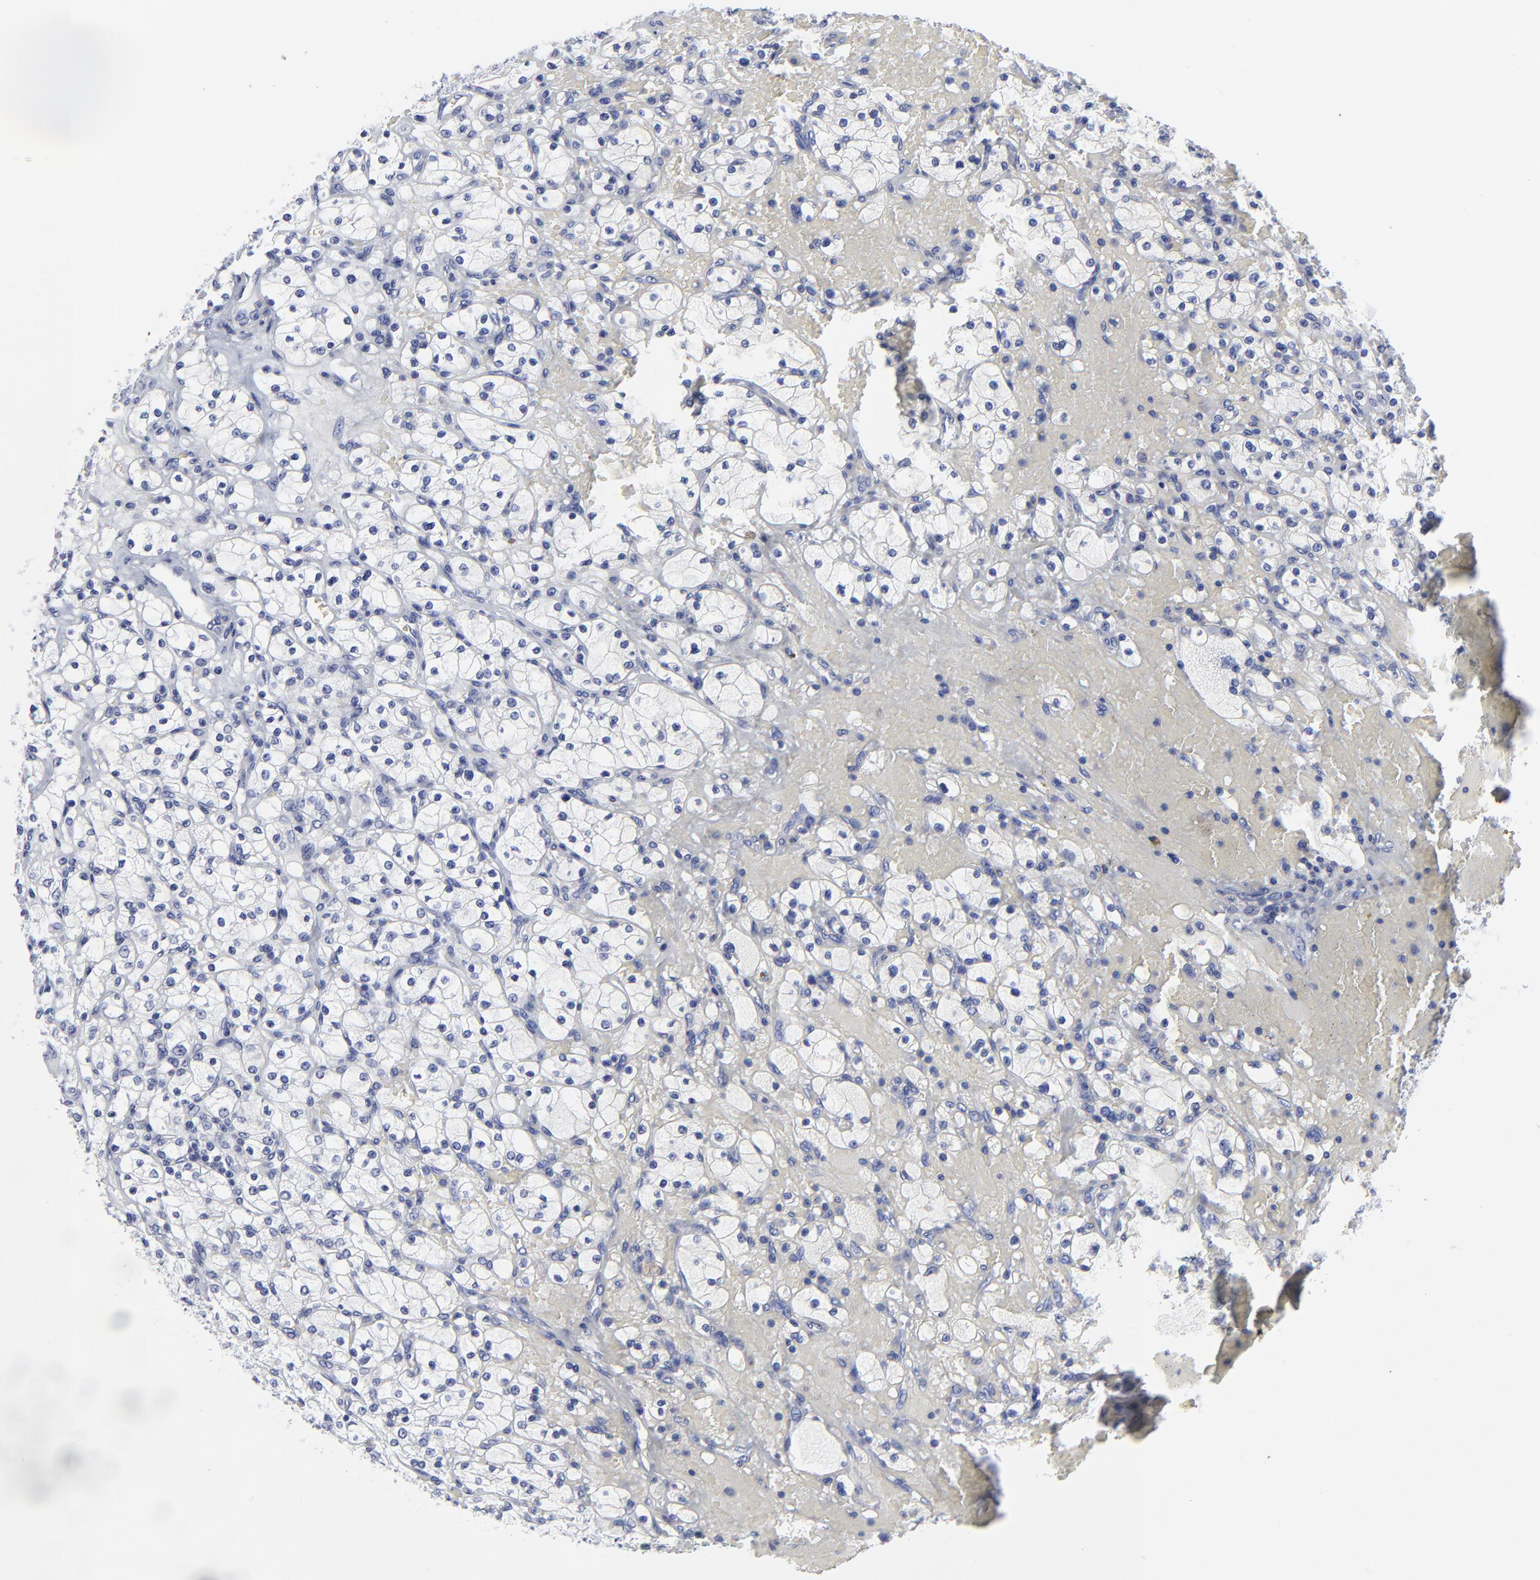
{"staining": {"intensity": "negative", "quantity": "none", "location": "none"}, "tissue": "renal cancer", "cell_type": "Tumor cells", "image_type": "cancer", "snomed": [{"axis": "morphology", "description": "Adenocarcinoma, NOS"}, {"axis": "topography", "description": "Kidney"}], "caption": "IHC micrograph of neoplastic tissue: human adenocarcinoma (renal) stained with DAB demonstrates no significant protein expression in tumor cells. (DAB IHC with hematoxylin counter stain).", "gene": "DCN", "patient": {"sex": "female", "age": 83}}